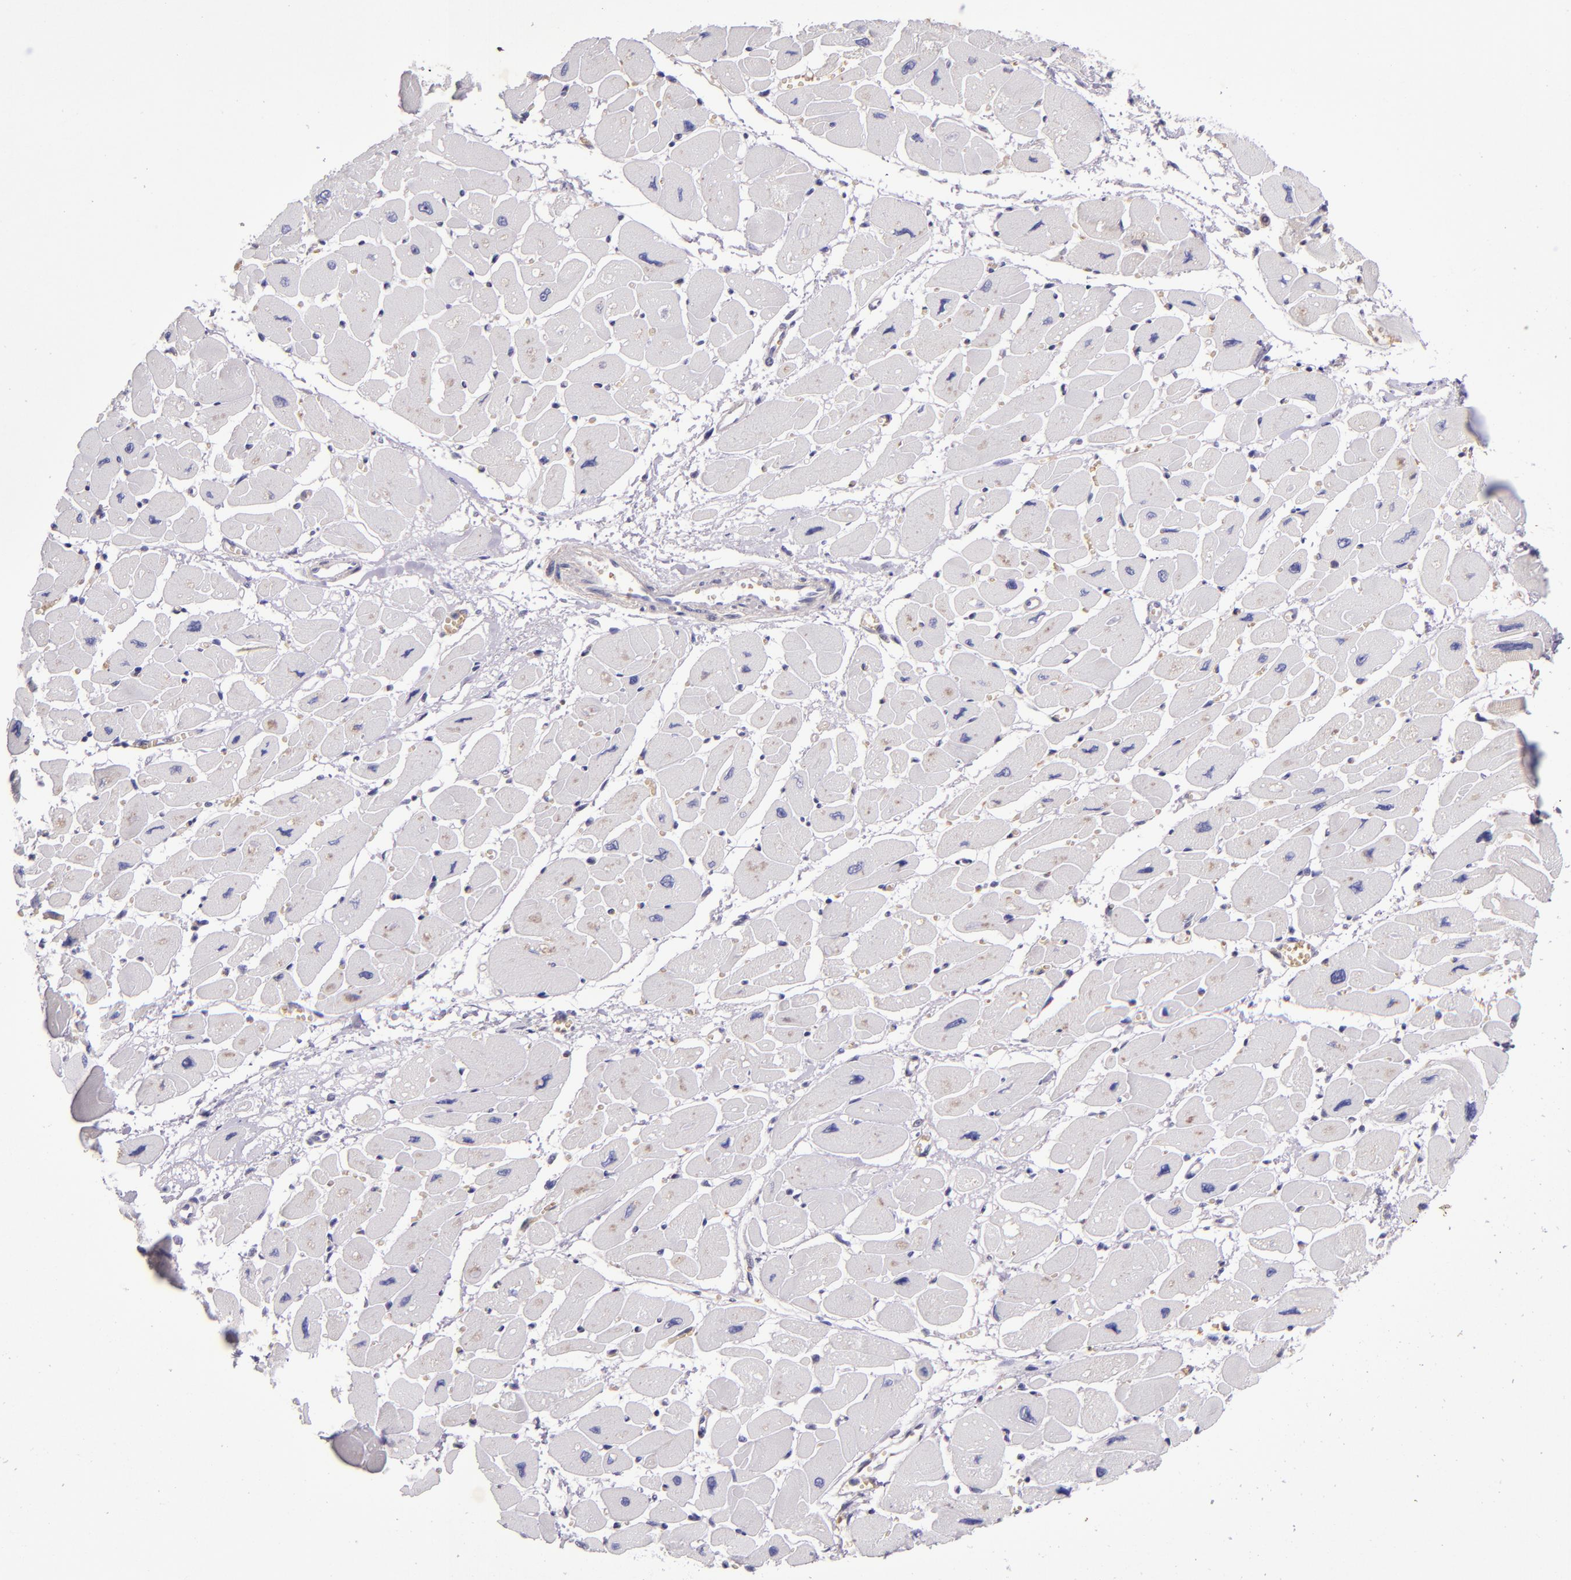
{"staining": {"intensity": "negative", "quantity": "none", "location": "none"}, "tissue": "heart muscle", "cell_type": "Cardiomyocytes", "image_type": "normal", "snomed": [{"axis": "morphology", "description": "Normal tissue, NOS"}, {"axis": "topography", "description": "Heart"}], "caption": "IHC histopathology image of benign heart muscle stained for a protein (brown), which reveals no expression in cardiomyocytes.", "gene": "MGMT", "patient": {"sex": "female", "age": 54}}